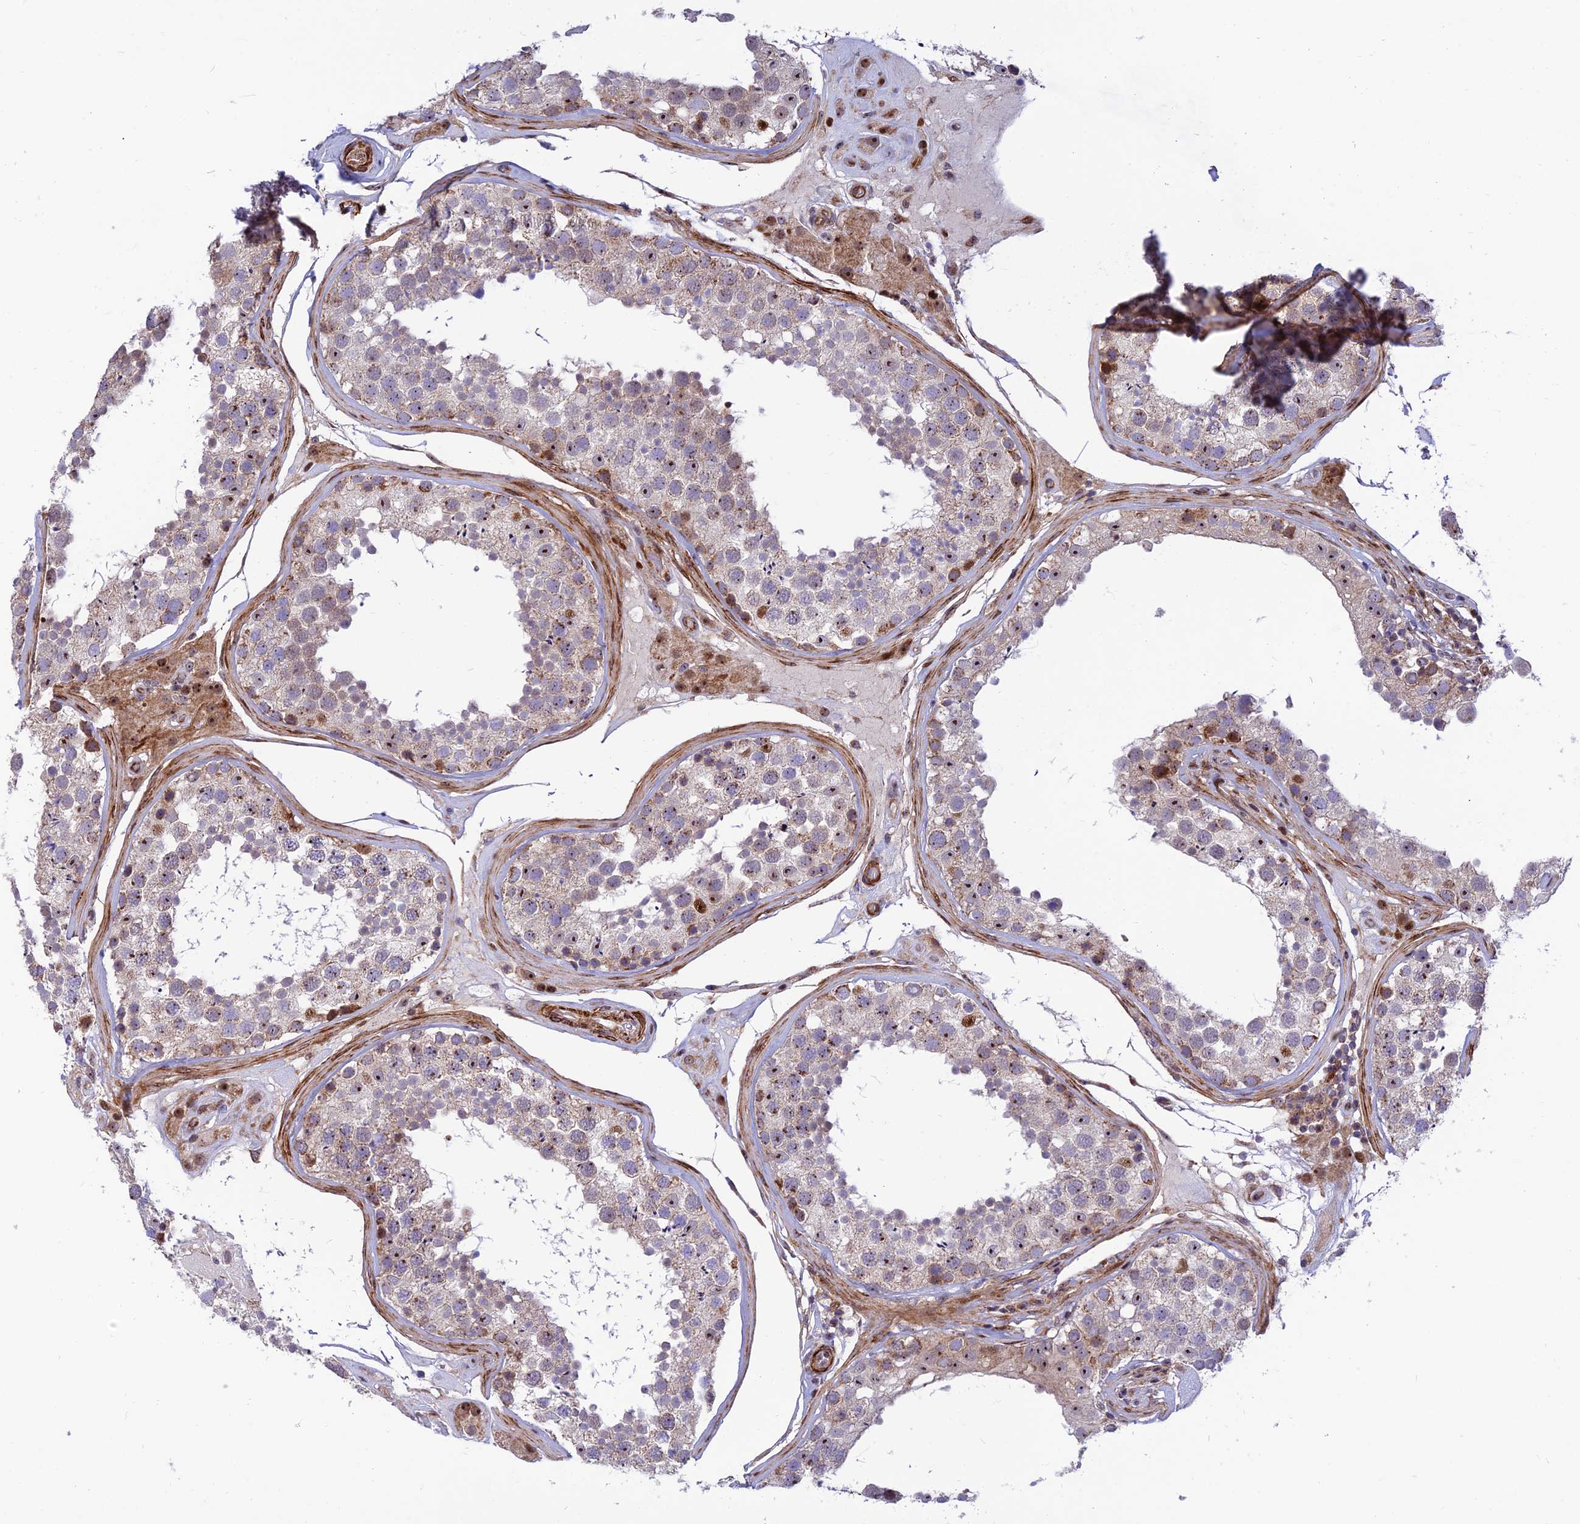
{"staining": {"intensity": "moderate", "quantity": "<25%", "location": "cytoplasmic/membranous"}, "tissue": "testis", "cell_type": "Cells in seminiferous ducts", "image_type": "normal", "snomed": [{"axis": "morphology", "description": "Normal tissue, NOS"}, {"axis": "topography", "description": "Testis"}], "caption": "Protein staining displays moderate cytoplasmic/membranous positivity in about <25% of cells in seminiferous ducts in benign testis.", "gene": "KBTBD7", "patient": {"sex": "male", "age": 46}}